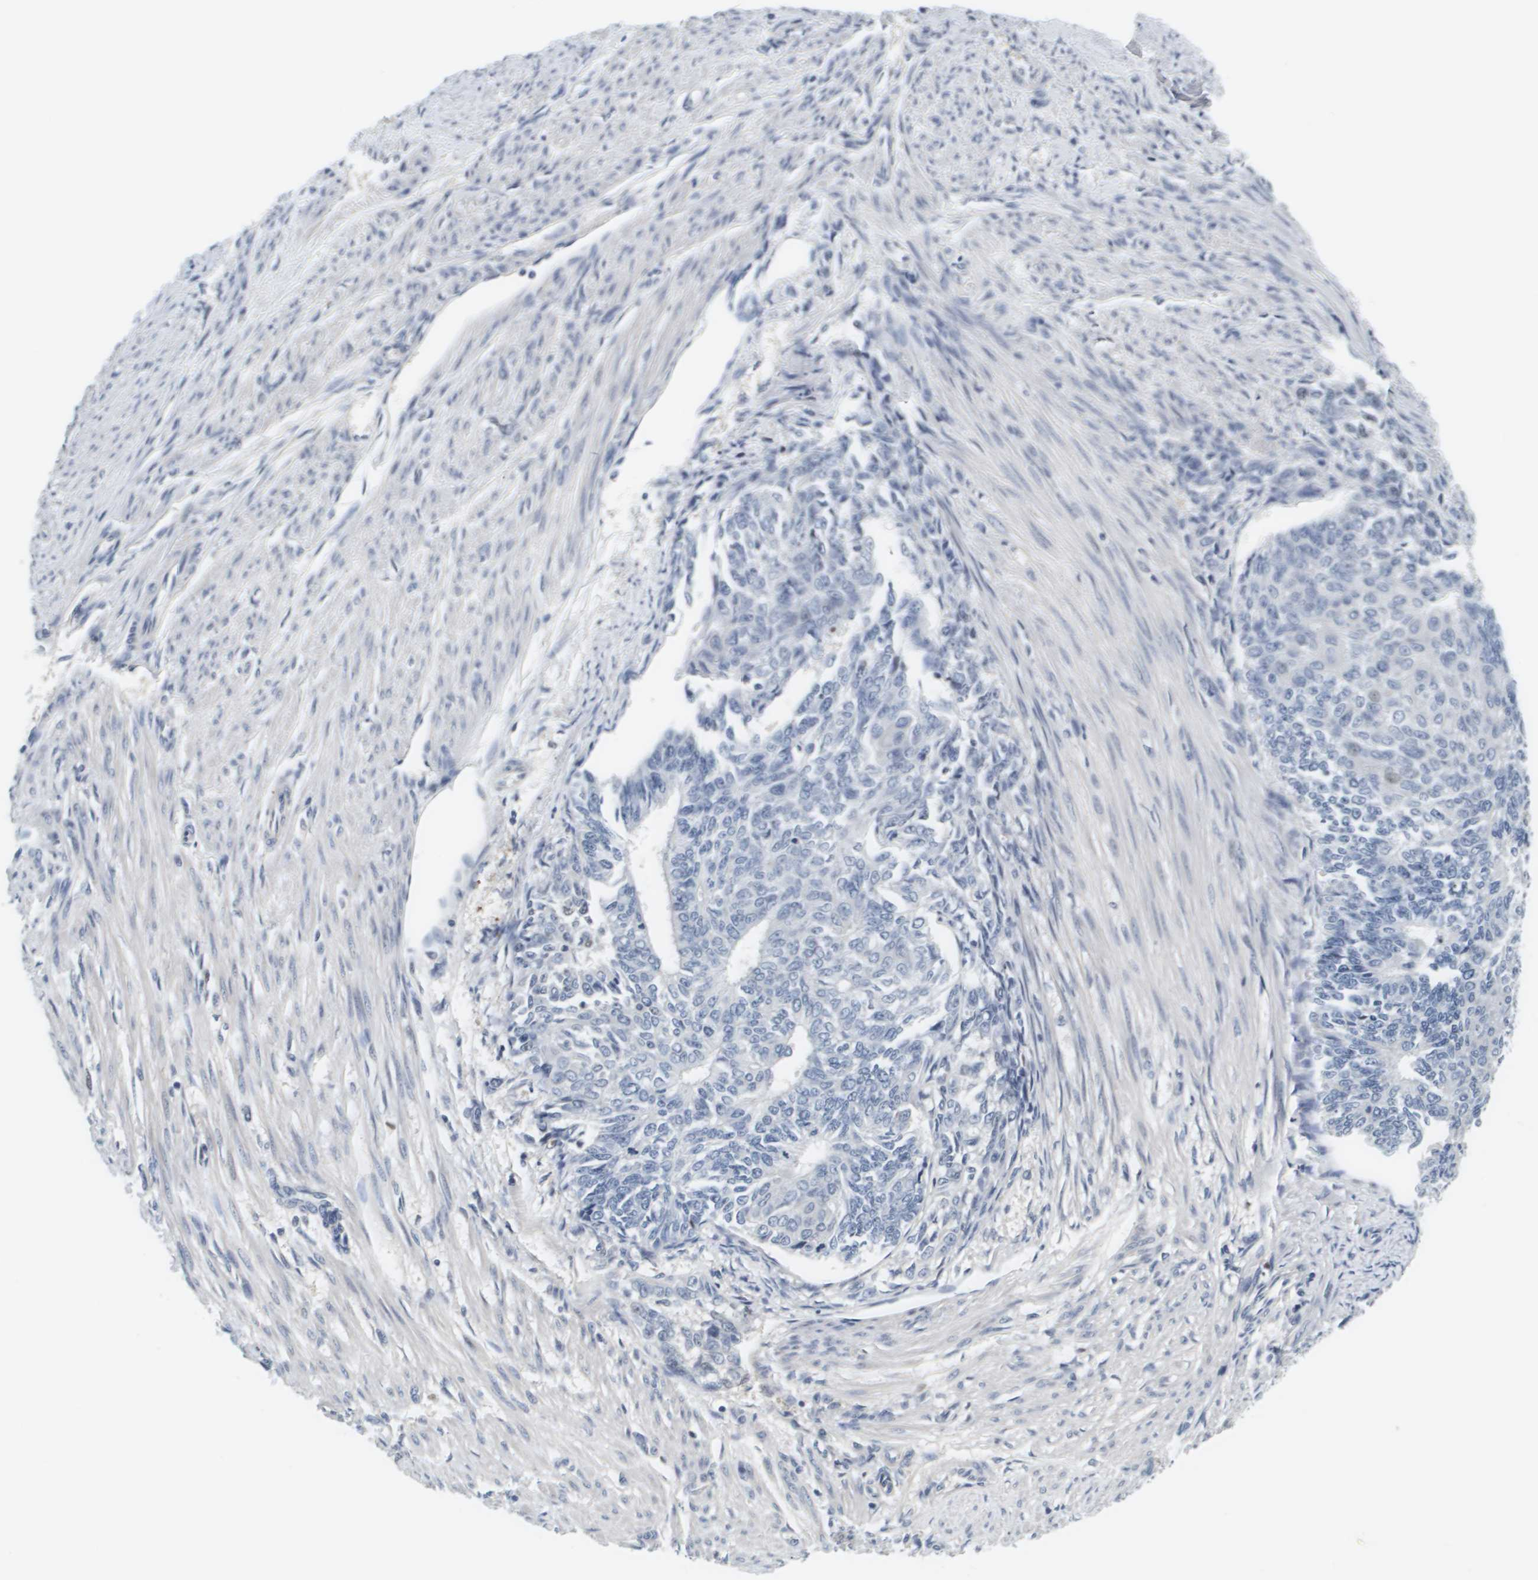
{"staining": {"intensity": "negative", "quantity": "none", "location": "none"}, "tissue": "endometrial cancer", "cell_type": "Tumor cells", "image_type": "cancer", "snomed": [{"axis": "morphology", "description": "Adenocarcinoma, NOS"}, {"axis": "topography", "description": "Endometrium"}], "caption": "High power microscopy photomicrograph of an immunohistochemistry photomicrograph of endometrial cancer (adenocarcinoma), revealing no significant positivity in tumor cells.", "gene": "KCNJ5", "patient": {"sex": "female", "age": 32}}